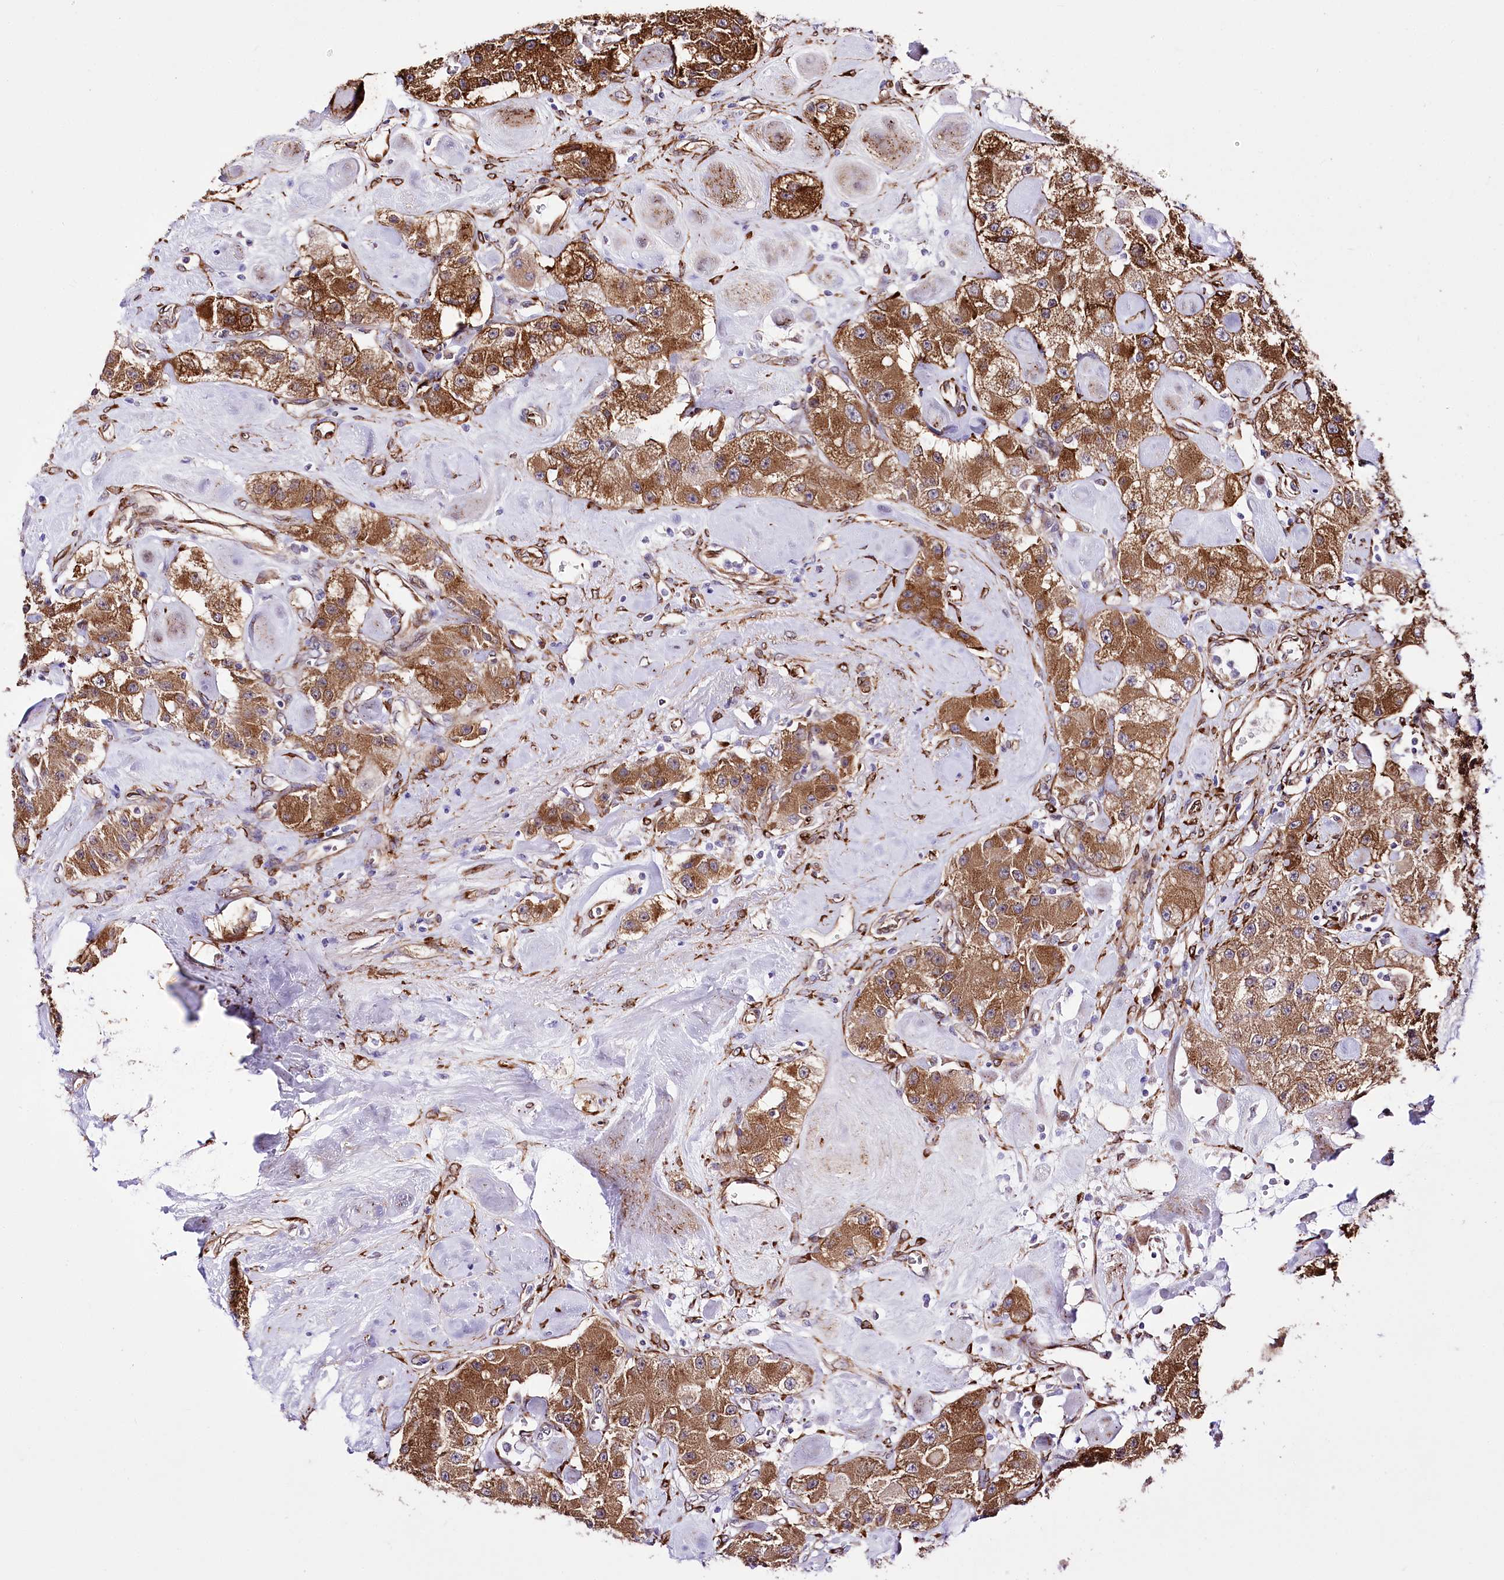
{"staining": {"intensity": "moderate", "quantity": ">75%", "location": "cytoplasmic/membranous"}, "tissue": "carcinoid", "cell_type": "Tumor cells", "image_type": "cancer", "snomed": [{"axis": "morphology", "description": "Carcinoid, malignant, NOS"}, {"axis": "topography", "description": "Pancreas"}], "caption": "Immunohistochemistry (DAB (3,3'-diaminobenzidine)) staining of human carcinoid displays moderate cytoplasmic/membranous protein positivity in about >75% of tumor cells.", "gene": "WWC1", "patient": {"sex": "male", "age": 41}}